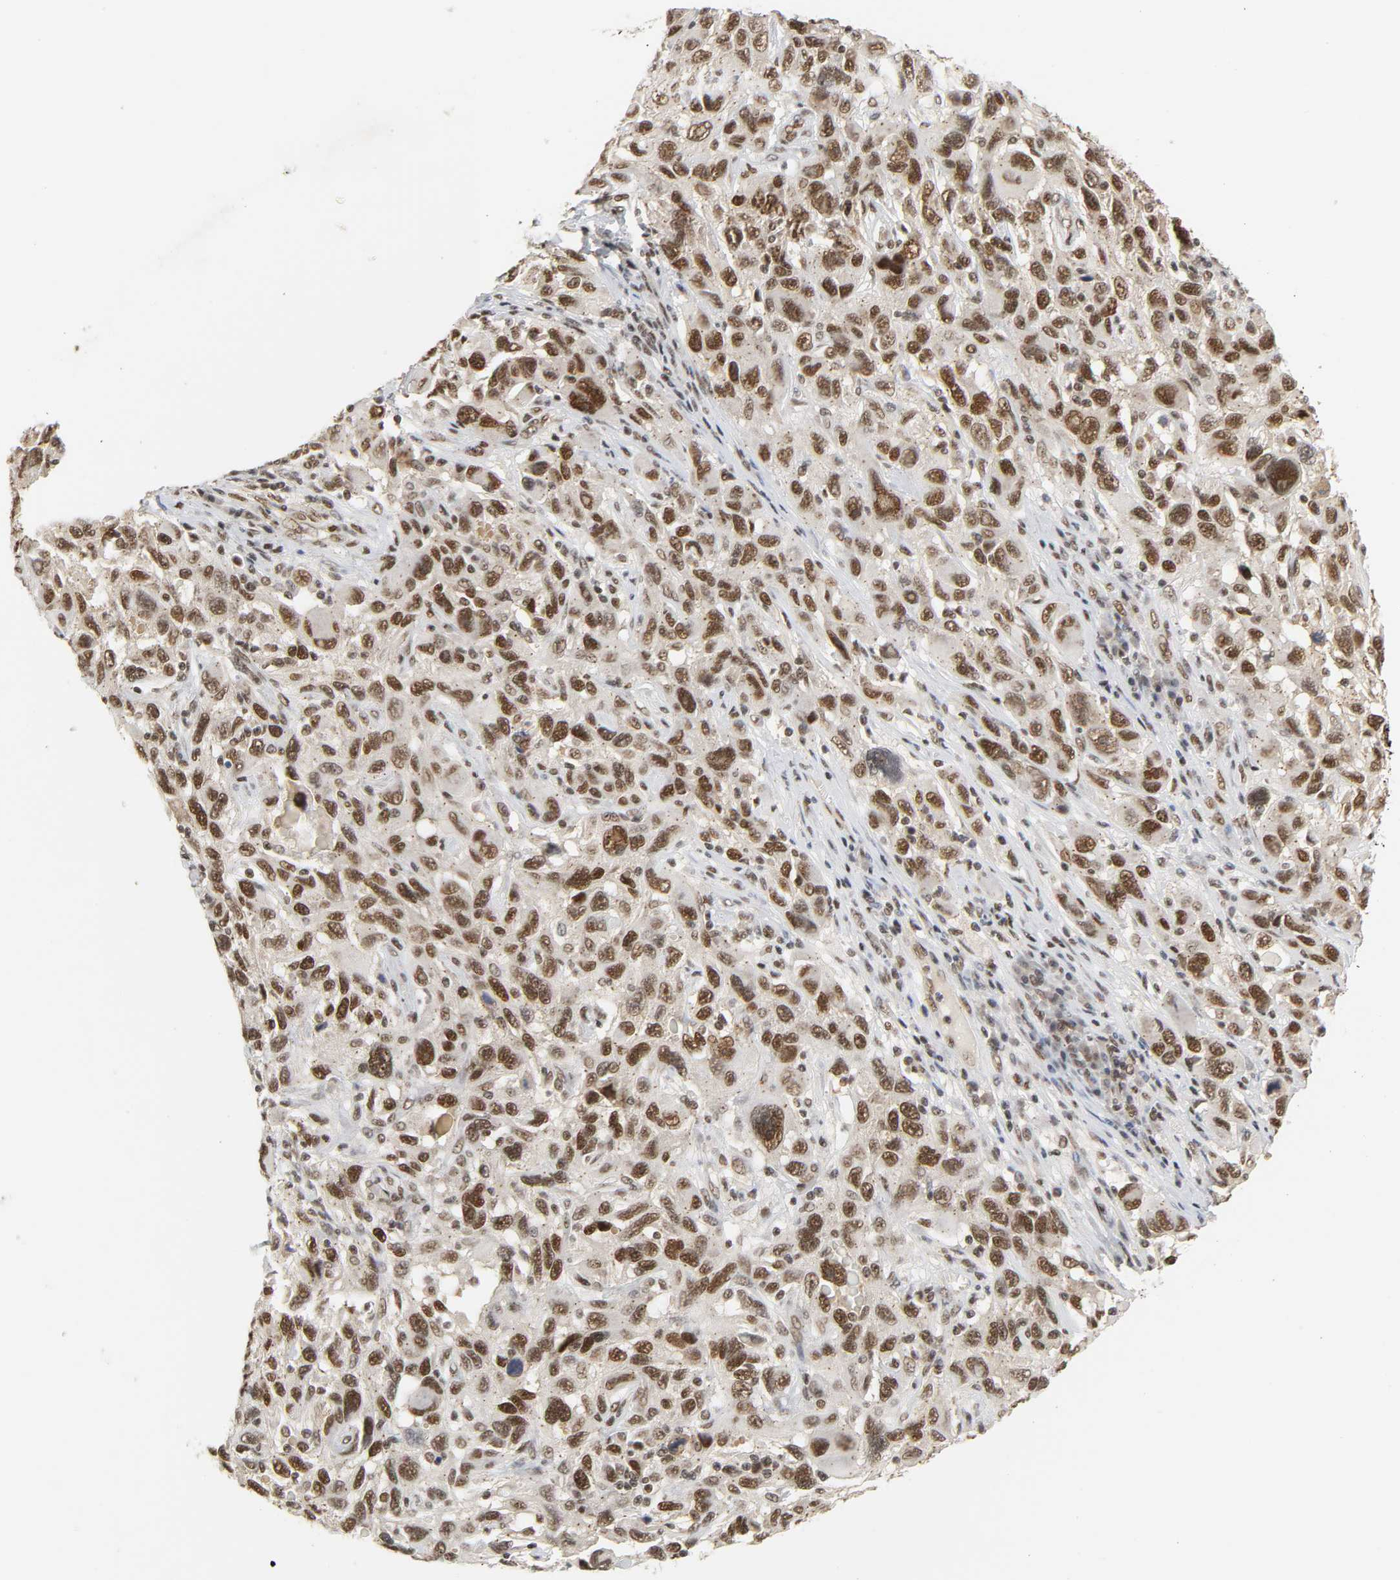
{"staining": {"intensity": "strong", "quantity": ">75%", "location": "nuclear"}, "tissue": "melanoma", "cell_type": "Tumor cells", "image_type": "cancer", "snomed": [{"axis": "morphology", "description": "Malignant melanoma, NOS"}, {"axis": "topography", "description": "Skin"}], "caption": "The photomicrograph exhibits immunohistochemical staining of malignant melanoma. There is strong nuclear staining is appreciated in about >75% of tumor cells.", "gene": "NCOA6", "patient": {"sex": "male", "age": 53}}